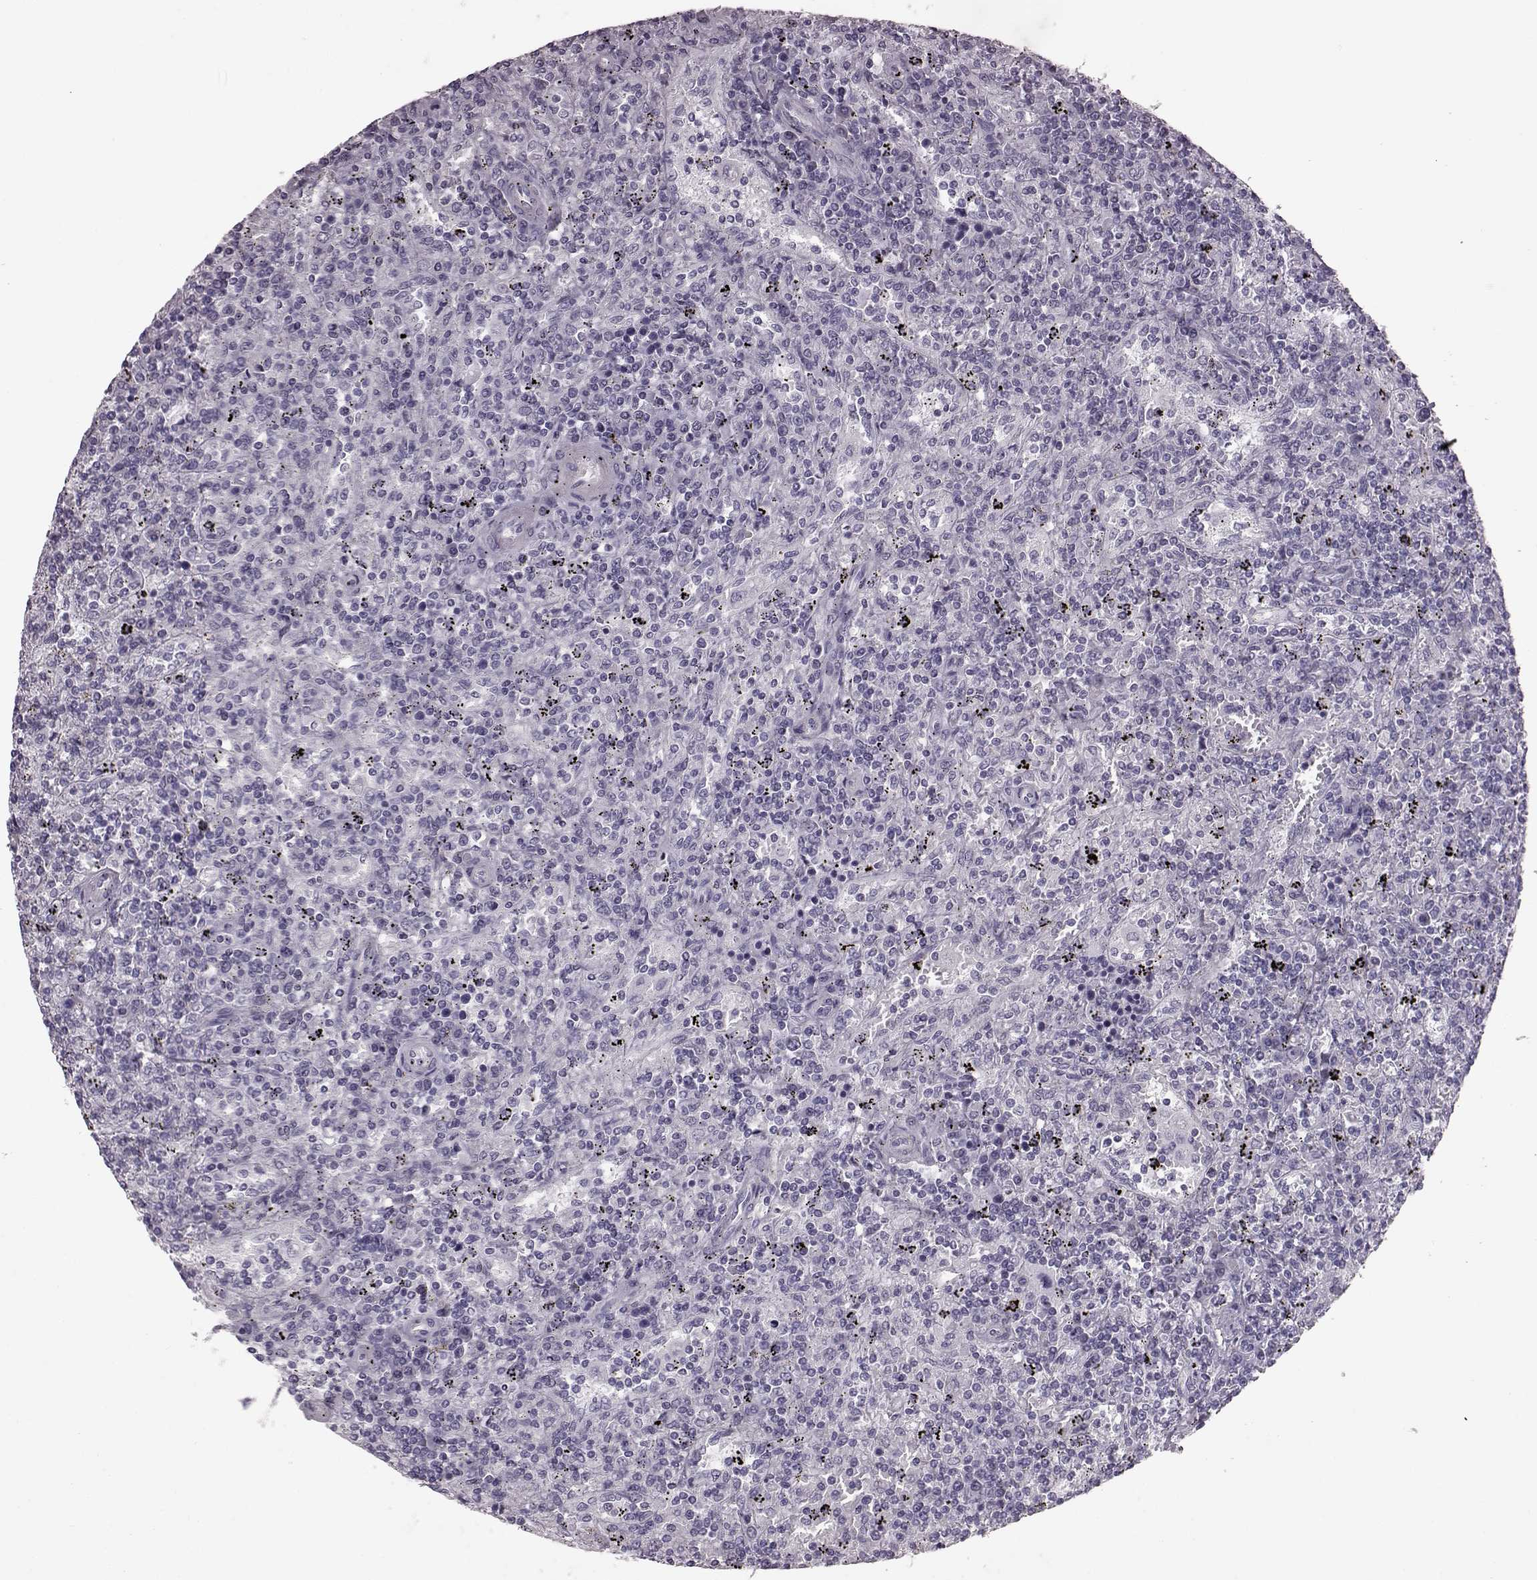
{"staining": {"intensity": "negative", "quantity": "none", "location": "none"}, "tissue": "lymphoma", "cell_type": "Tumor cells", "image_type": "cancer", "snomed": [{"axis": "morphology", "description": "Malignant lymphoma, non-Hodgkin's type, Low grade"}, {"axis": "topography", "description": "Spleen"}], "caption": "An image of human lymphoma is negative for staining in tumor cells.", "gene": "CRYBA2", "patient": {"sex": "male", "age": 62}}